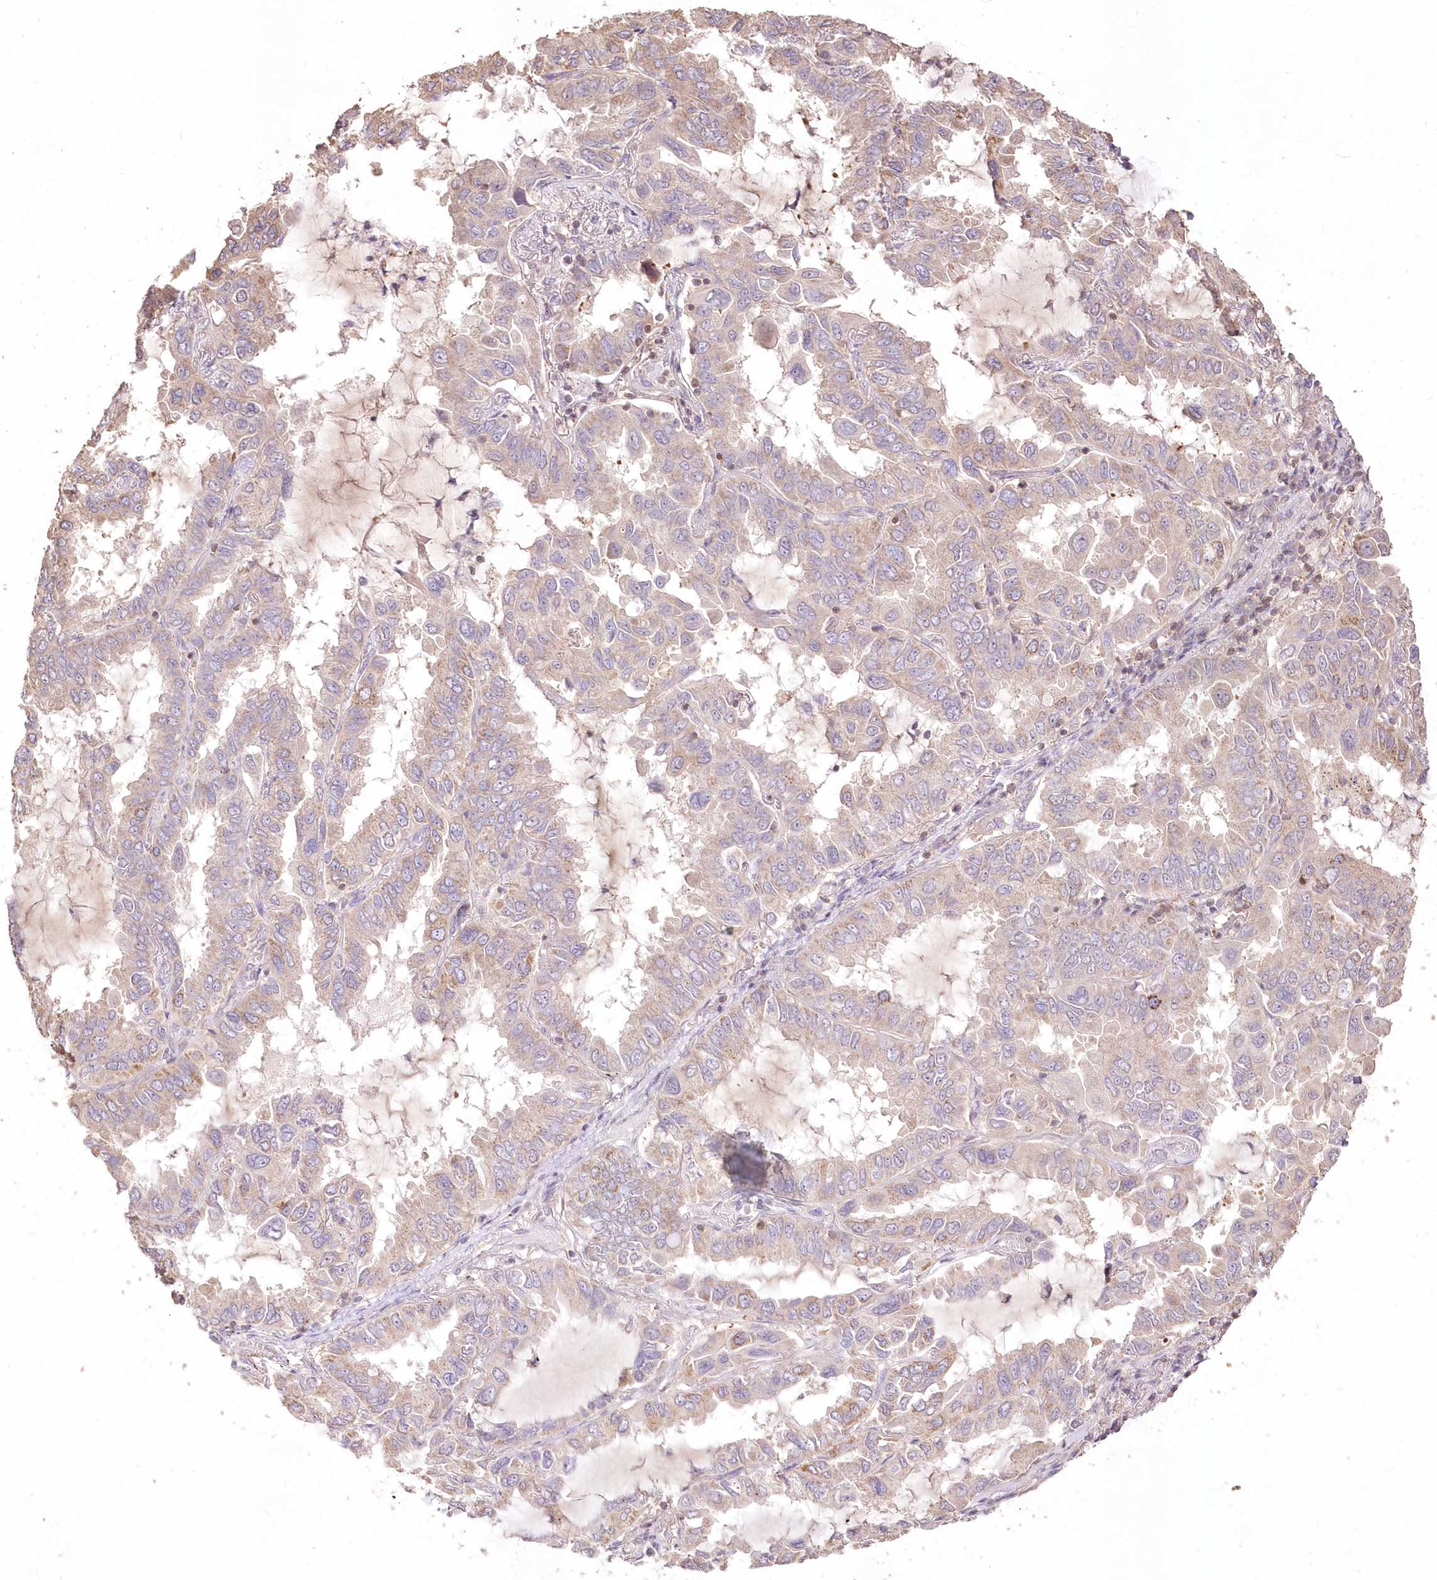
{"staining": {"intensity": "weak", "quantity": "<25%", "location": "cytoplasmic/membranous"}, "tissue": "lung cancer", "cell_type": "Tumor cells", "image_type": "cancer", "snomed": [{"axis": "morphology", "description": "Adenocarcinoma, NOS"}, {"axis": "topography", "description": "Lung"}], "caption": "Photomicrograph shows no significant protein positivity in tumor cells of lung adenocarcinoma.", "gene": "STK17B", "patient": {"sex": "male", "age": 64}}